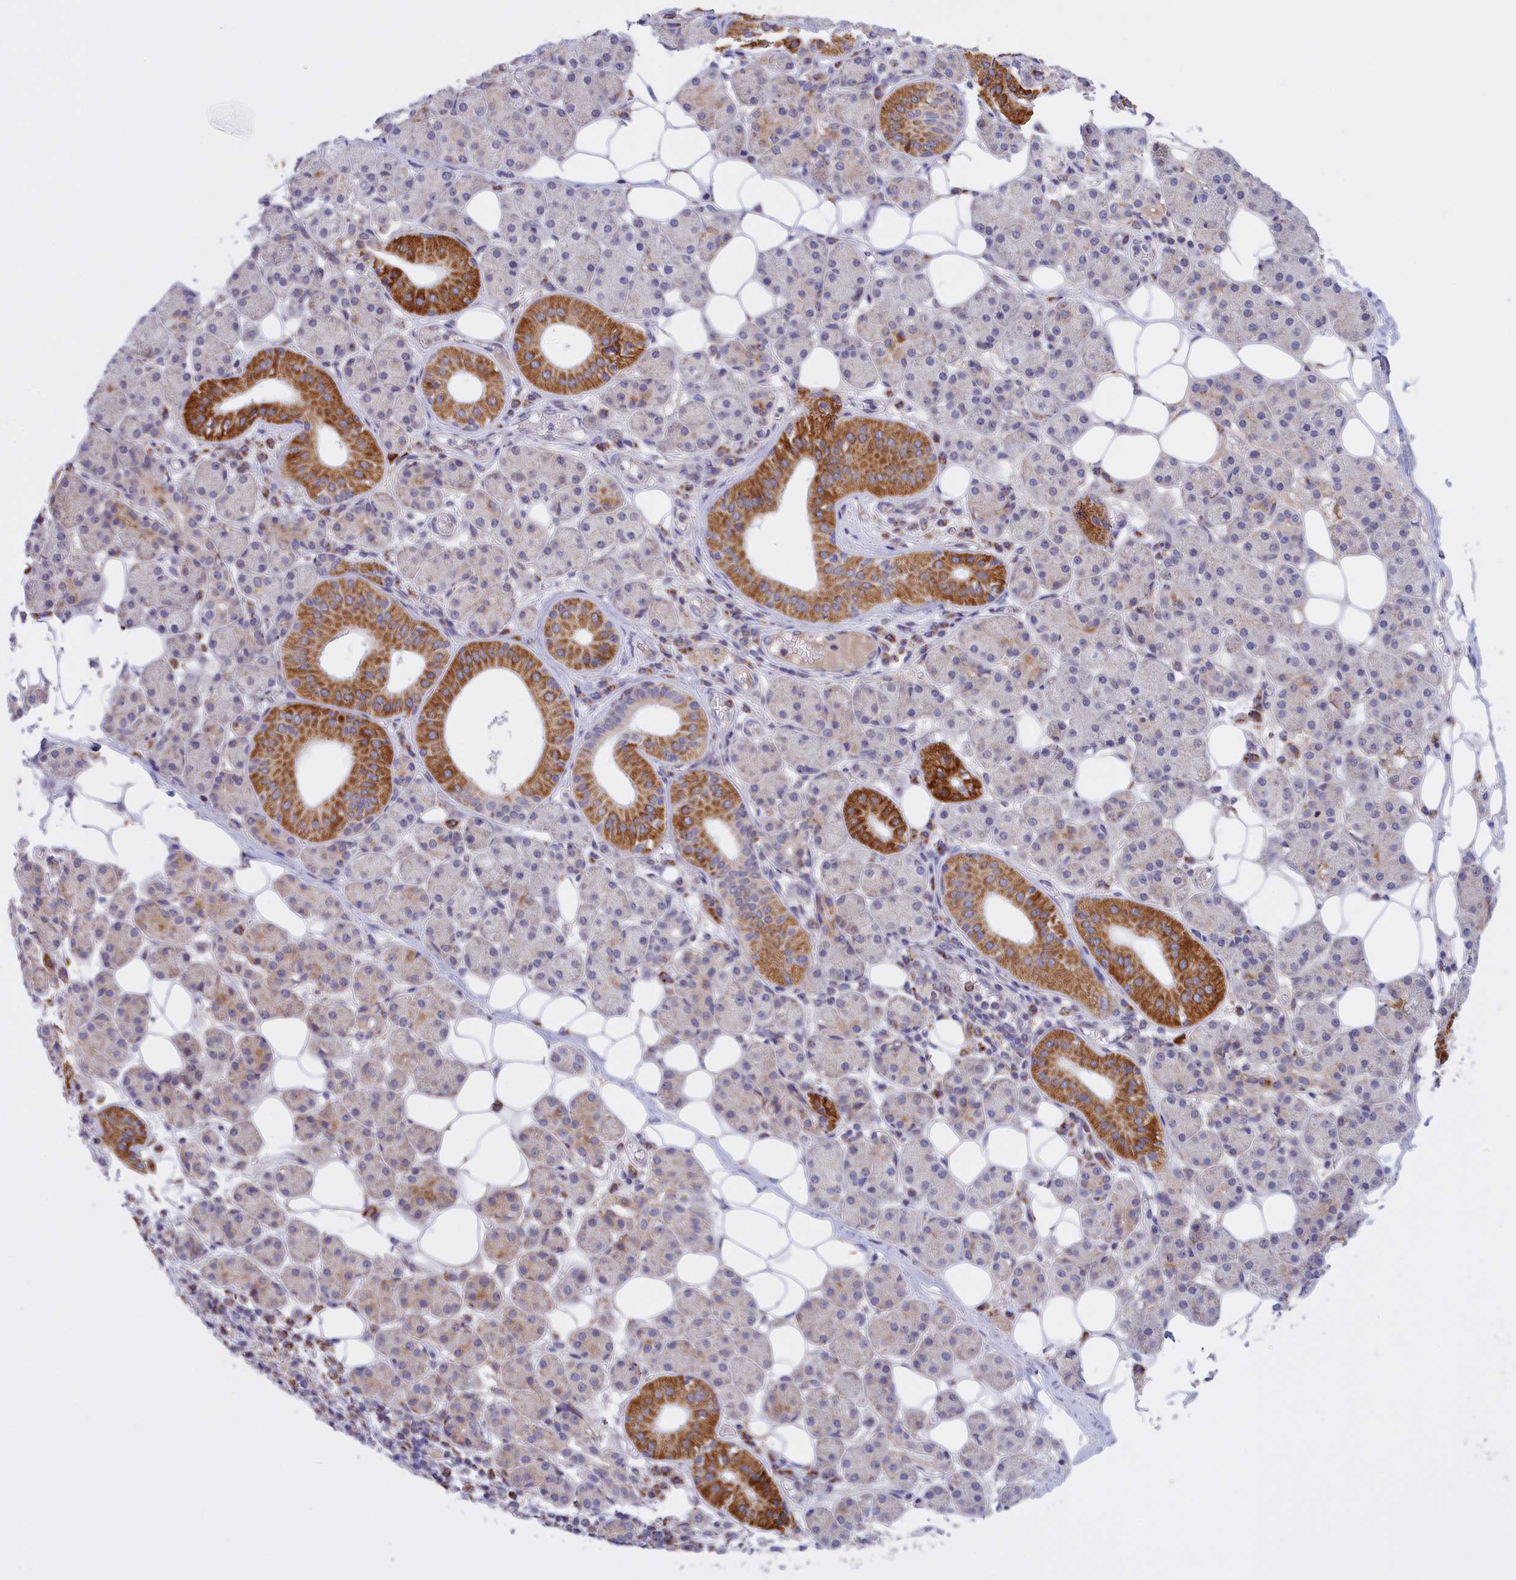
{"staining": {"intensity": "strong", "quantity": "<25%", "location": "cytoplasmic/membranous"}, "tissue": "salivary gland", "cell_type": "Glandular cells", "image_type": "normal", "snomed": [{"axis": "morphology", "description": "Normal tissue, NOS"}, {"axis": "topography", "description": "Salivary gland"}], "caption": "Approximately <25% of glandular cells in normal human salivary gland display strong cytoplasmic/membranous protein staining as visualized by brown immunohistochemical staining.", "gene": "FAM149B1", "patient": {"sex": "female", "age": 33}}